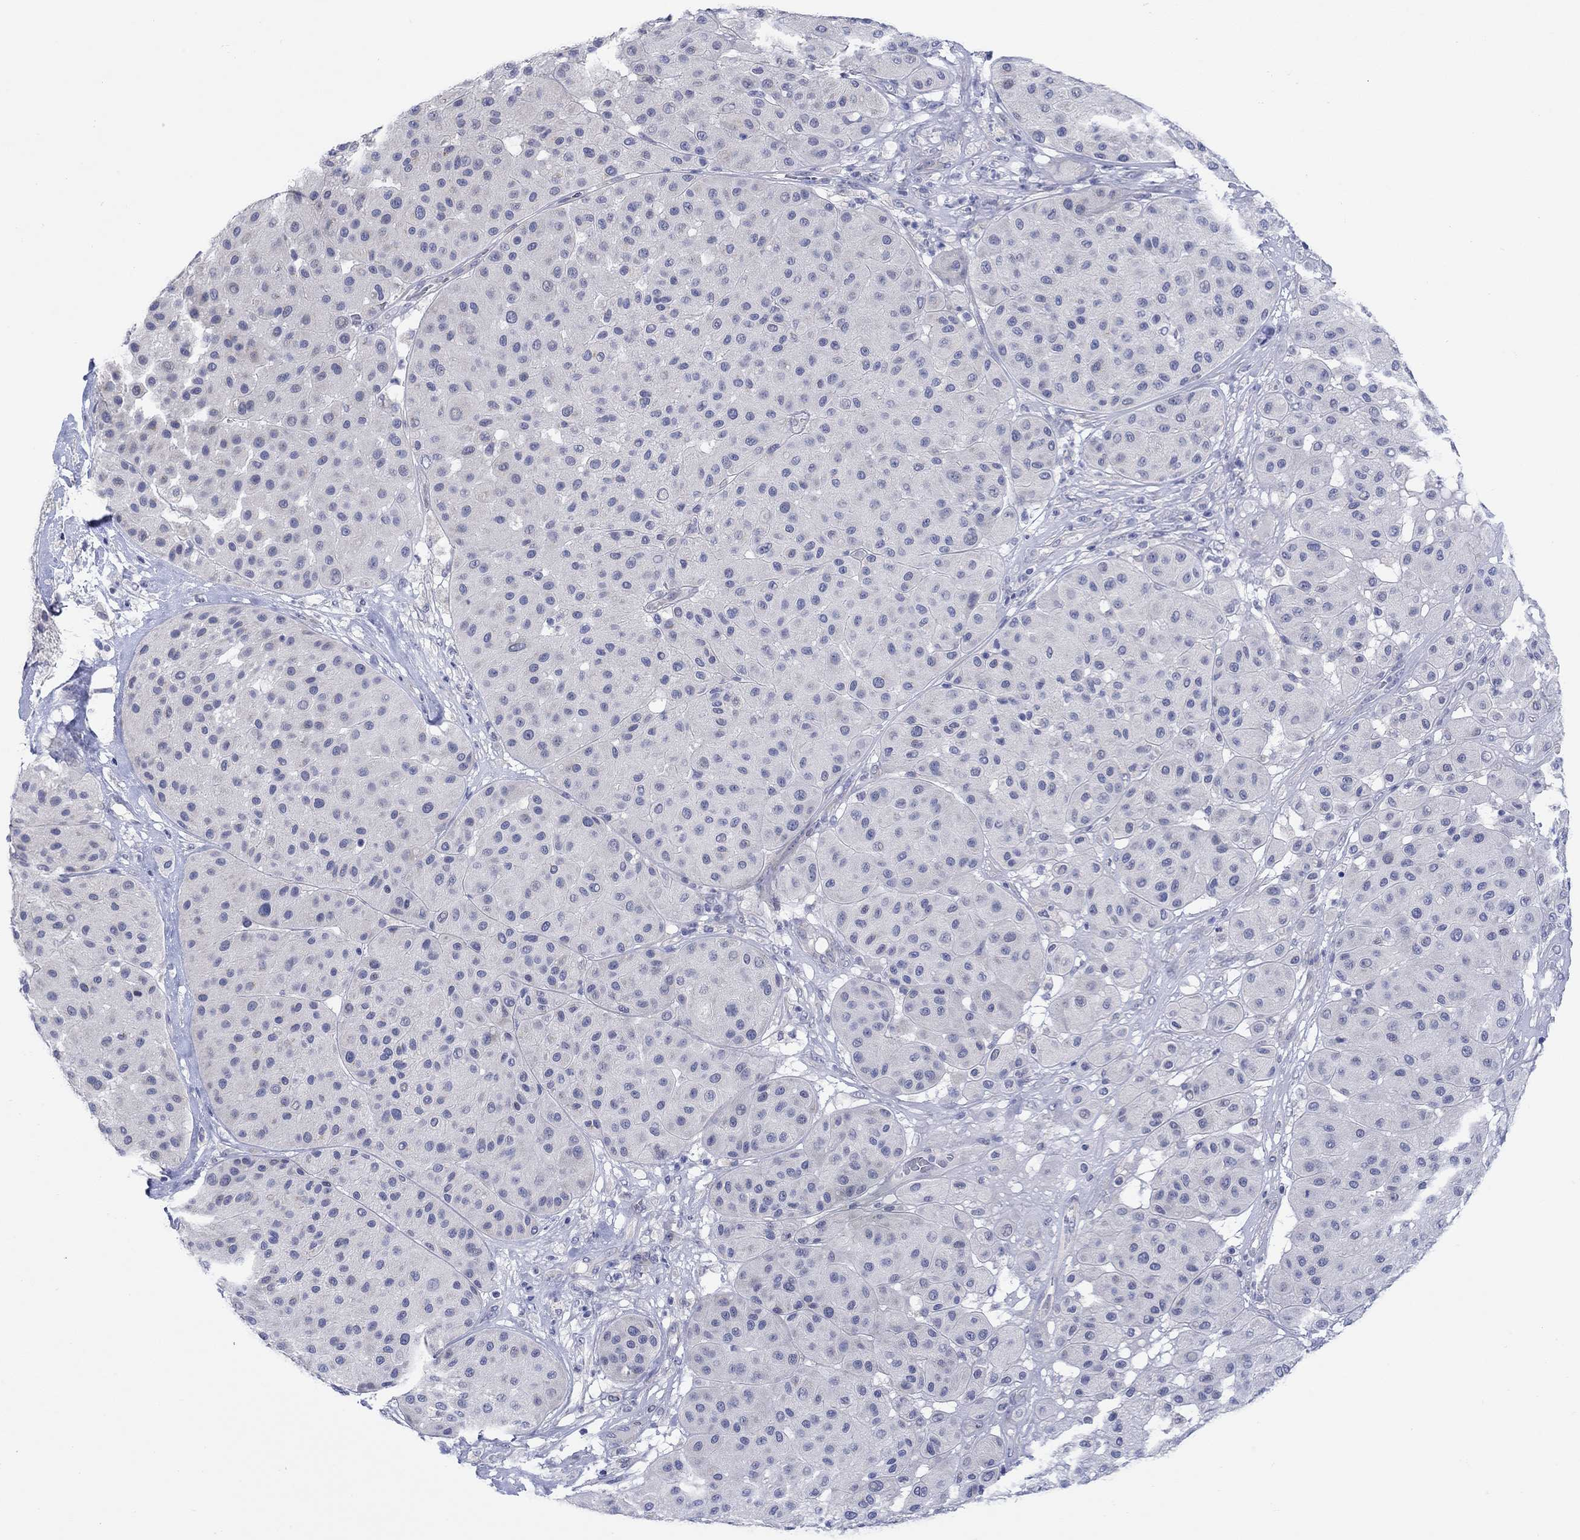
{"staining": {"intensity": "negative", "quantity": "none", "location": "none"}, "tissue": "melanoma", "cell_type": "Tumor cells", "image_type": "cancer", "snomed": [{"axis": "morphology", "description": "Malignant melanoma, Metastatic site"}, {"axis": "topography", "description": "Smooth muscle"}], "caption": "Tumor cells show no significant protein expression in melanoma. (Stains: DAB immunohistochemistry with hematoxylin counter stain, Microscopy: brightfield microscopy at high magnification).", "gene": "KRT222", "patient": {"sex": "male", "age": 41}}